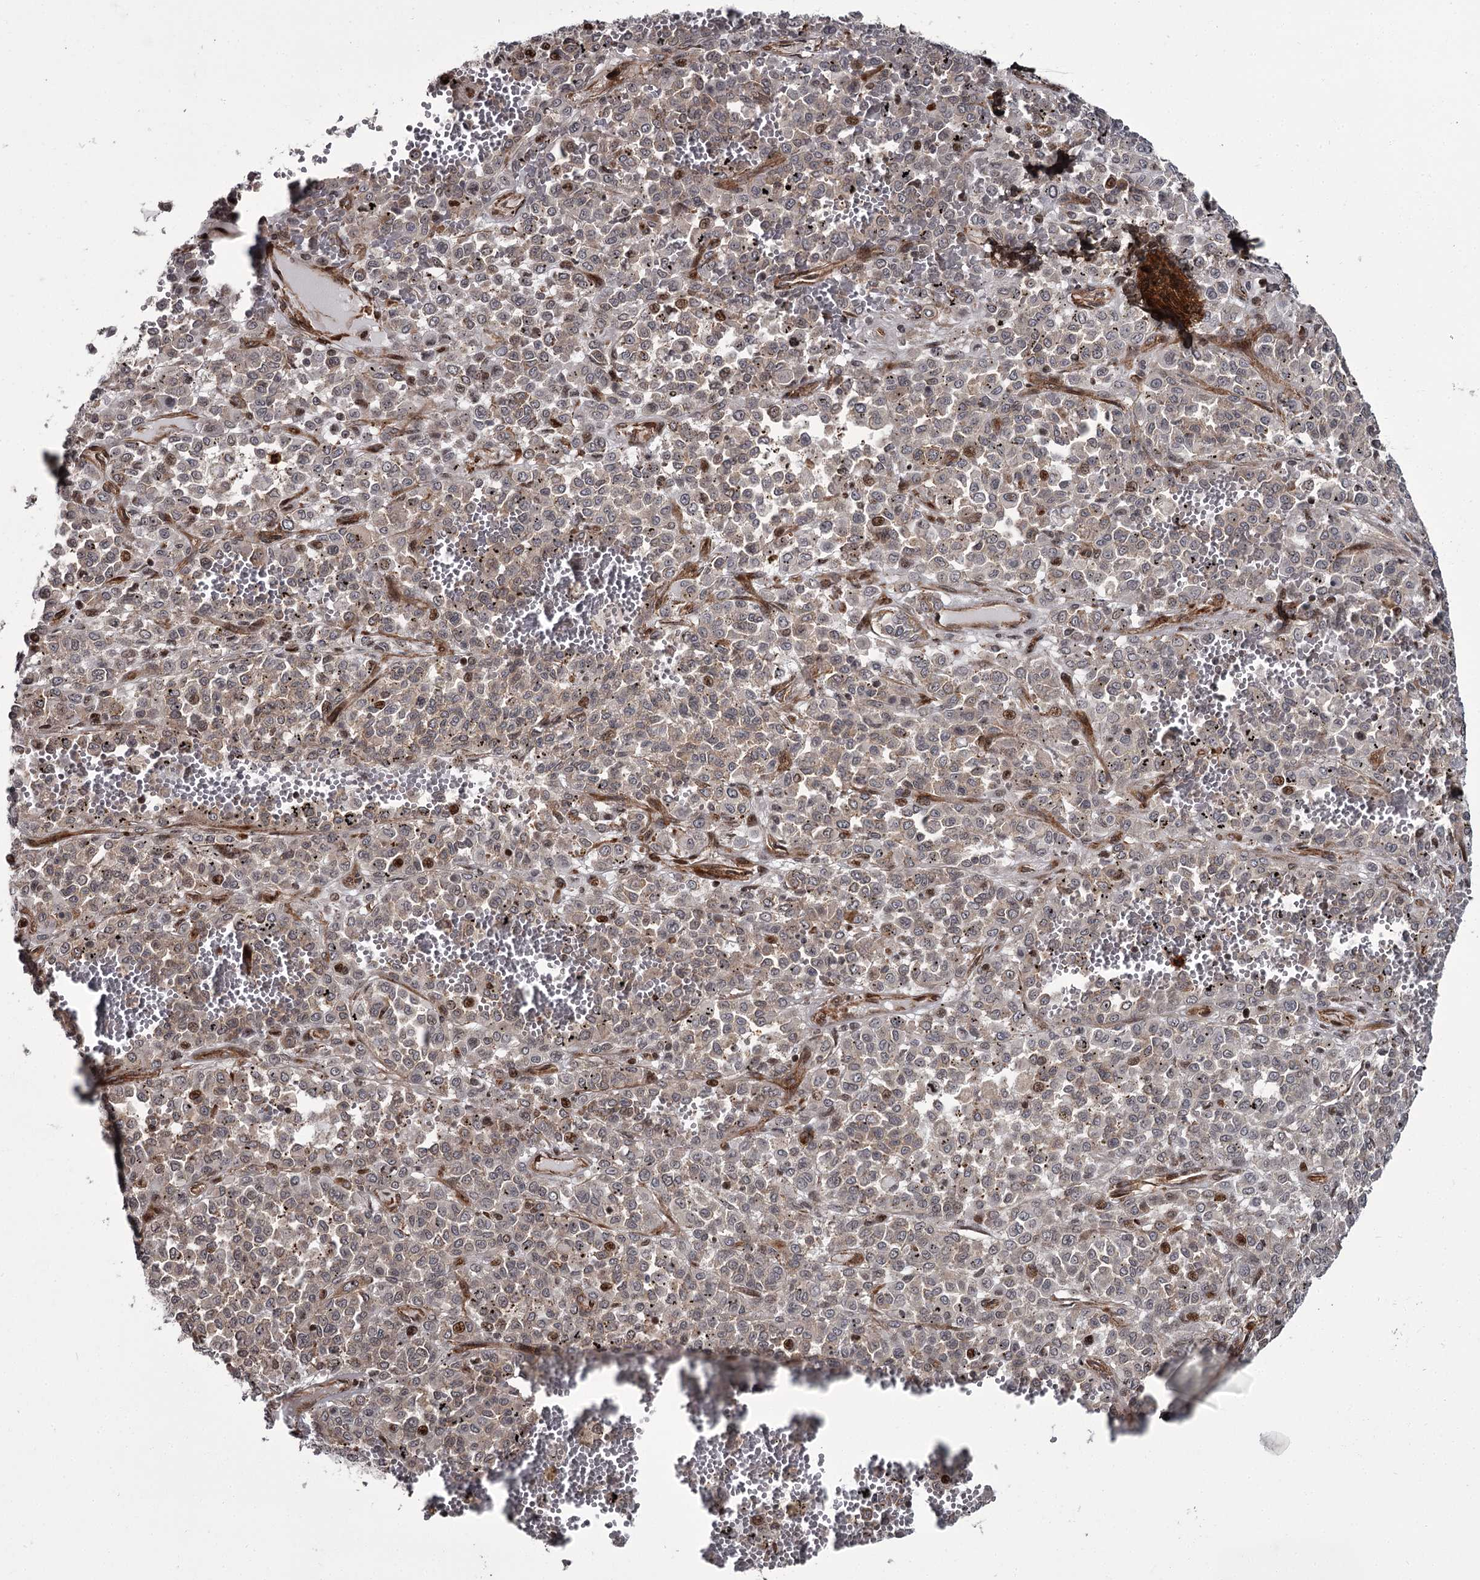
{"staining": {"intensity": "negative", "quantity": "none", "location": "none"}, "tissue": "melanoma", "cell_type": "Tumor cells", "image_type": "cancer", "snomed": [{"axis": "morphology", "description": "Malignant melanoma, Metastatic site"}, {"axis": "topography", "description": "Pancreas"}], "caption": "A micrograph of human melanoma is negative for staining in tumor cells.", "gene": "THAP9", "patient": {"sex": "female", "age": 30}}